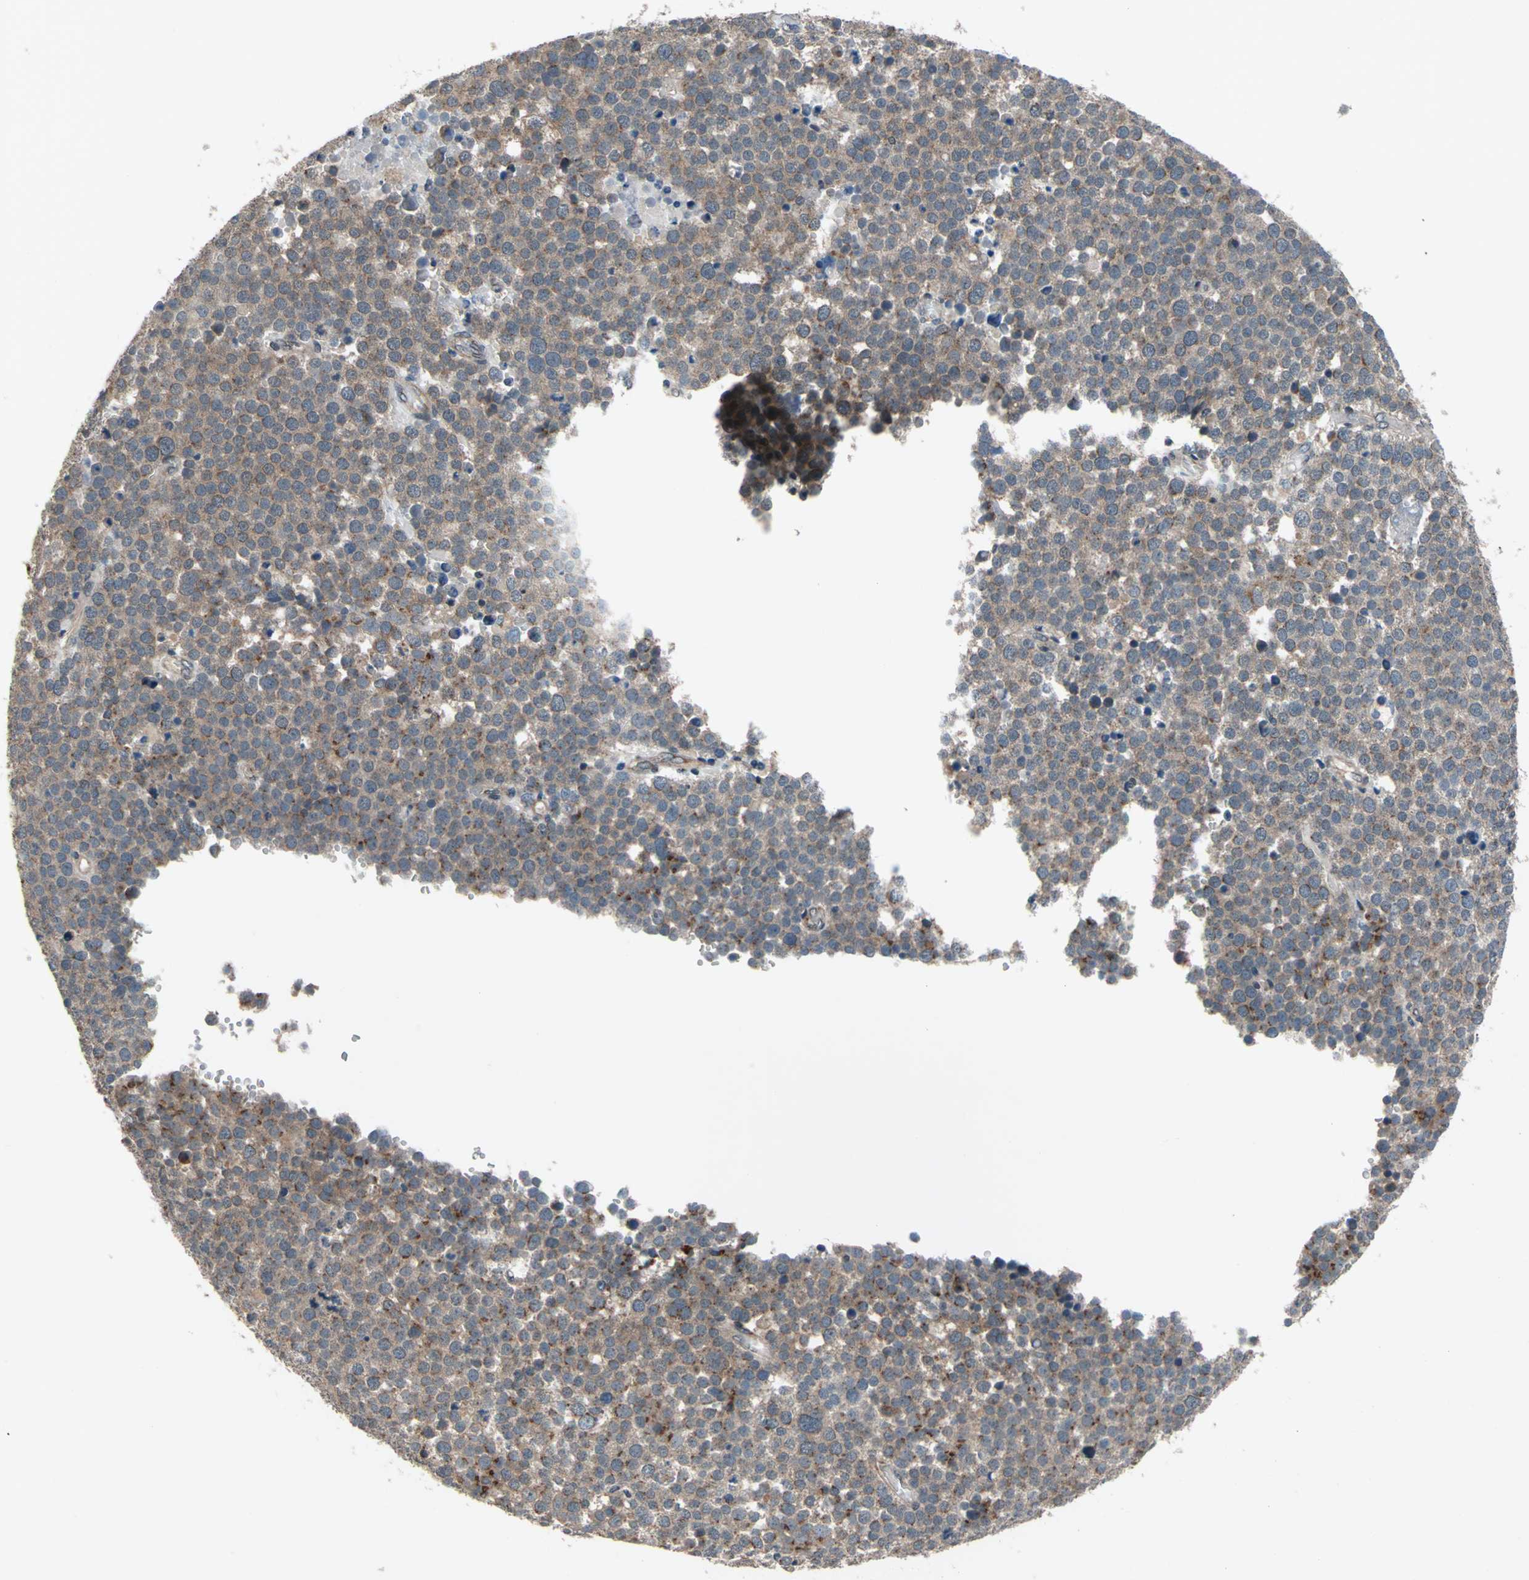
{"staining": {"intensity": "moderate", "quantity": ">75%", "location": "cytoplasmic/membranous"}, "tissue": "testis cancer", "cell_type": "Tumor cells", "image_type": "cancer", "snomed": [{"axis": "morphology", "description": "Seminoma, NOS"}, {"axis": "topography", "description": "Testis"}], "caption": "The immunohistochemical stain shows moderate cytoplasmic/membranous expression in tumor cells of testis cancer tissue.", "gene": "NFKBIE", "patient": {"sex": "male", "age": 71}}